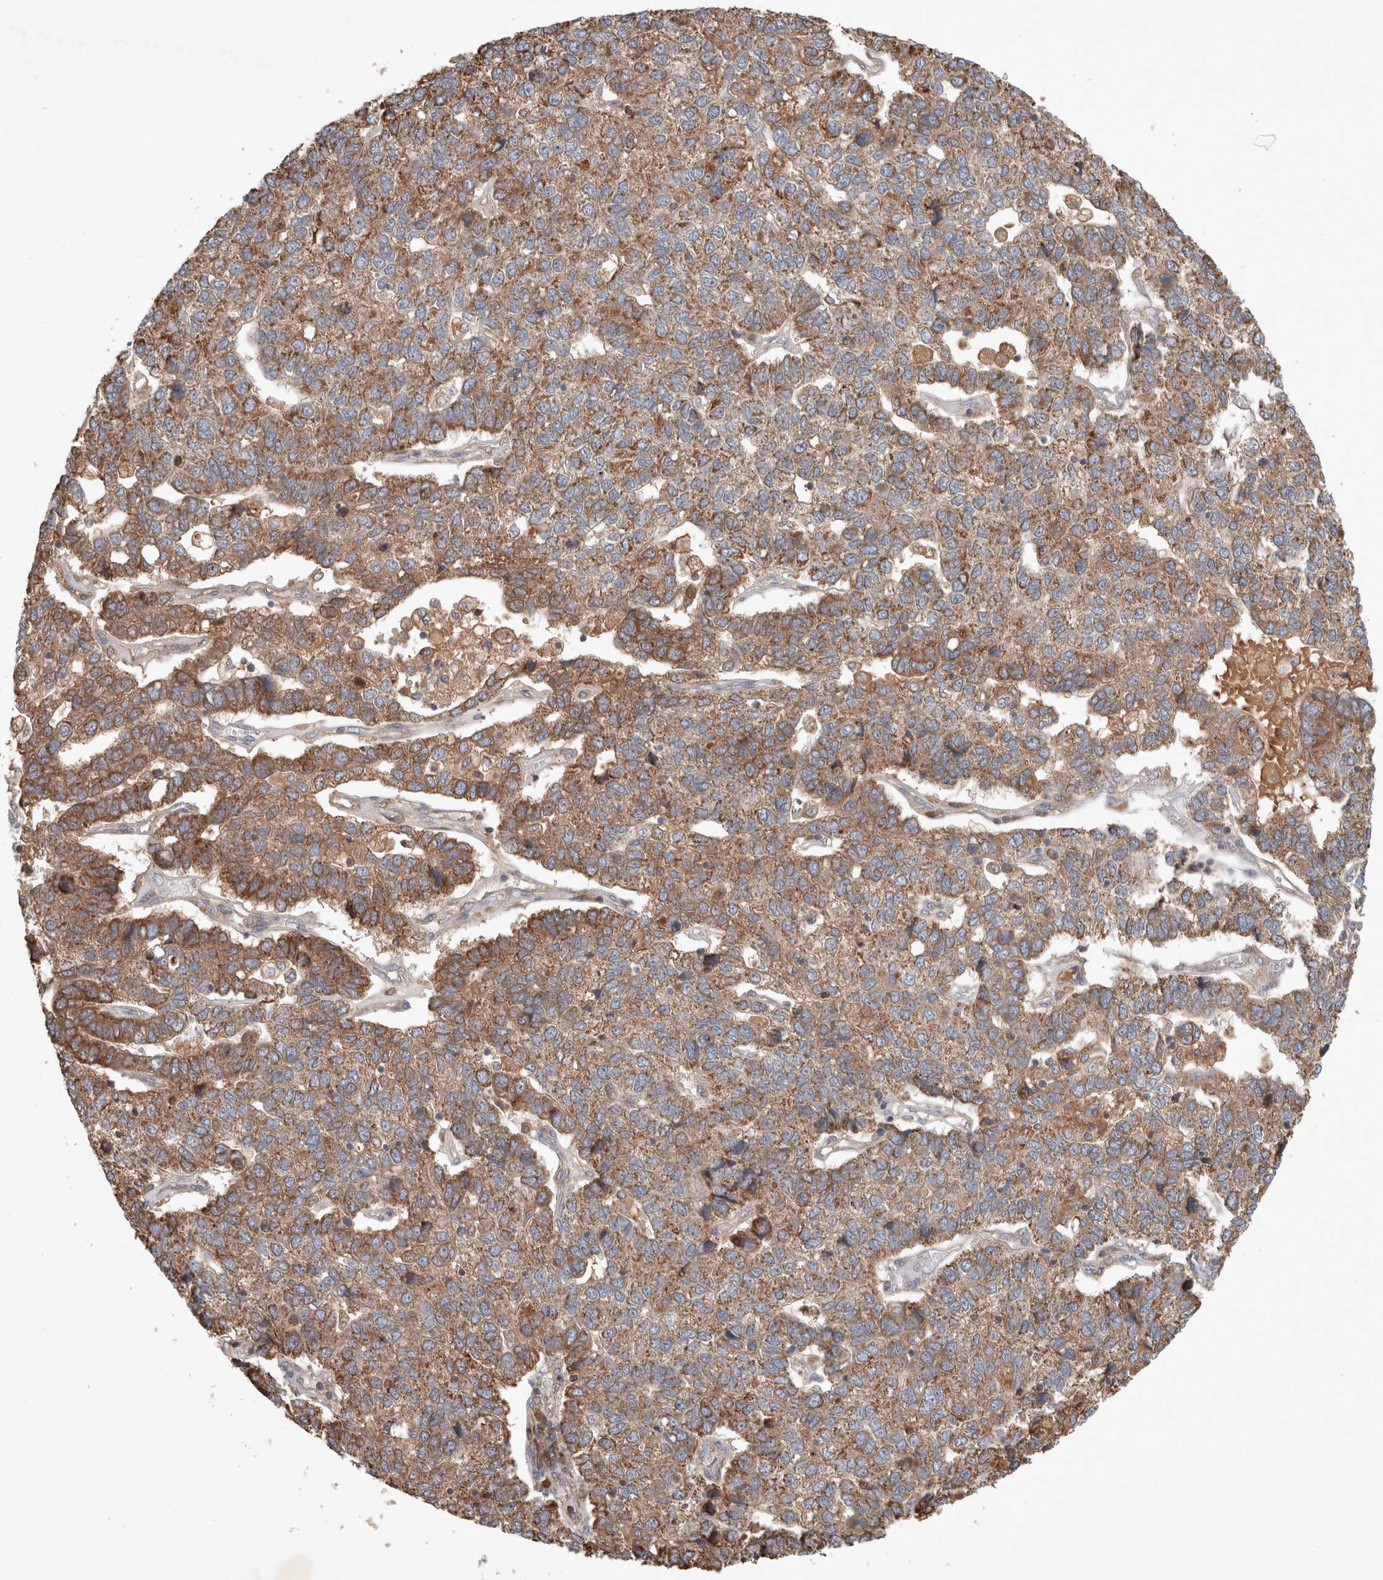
{"staining": {"intensity": "moderate", "quantity": ">75%", "location": "cytoplasmic/membranous"}, "tissue": "pancreatic cancer", "cell_type": "Tumor cells", "image_type": "cancer", "snomed": [{"axis": "morphology", "description": "Adenocarcinoma, NOS"}, {"axis": "topography", "description": "Pancreas"}], "caption": "Pancreatic cancer (adenocarcinoma) was stained to show a protein in brown. There is medium levels of moderate cytoplasmic/membranous staining in approximately >75% of tumor cells.", "gene": "SERAC1", "patient": {"sex": "female", "age": 61}}